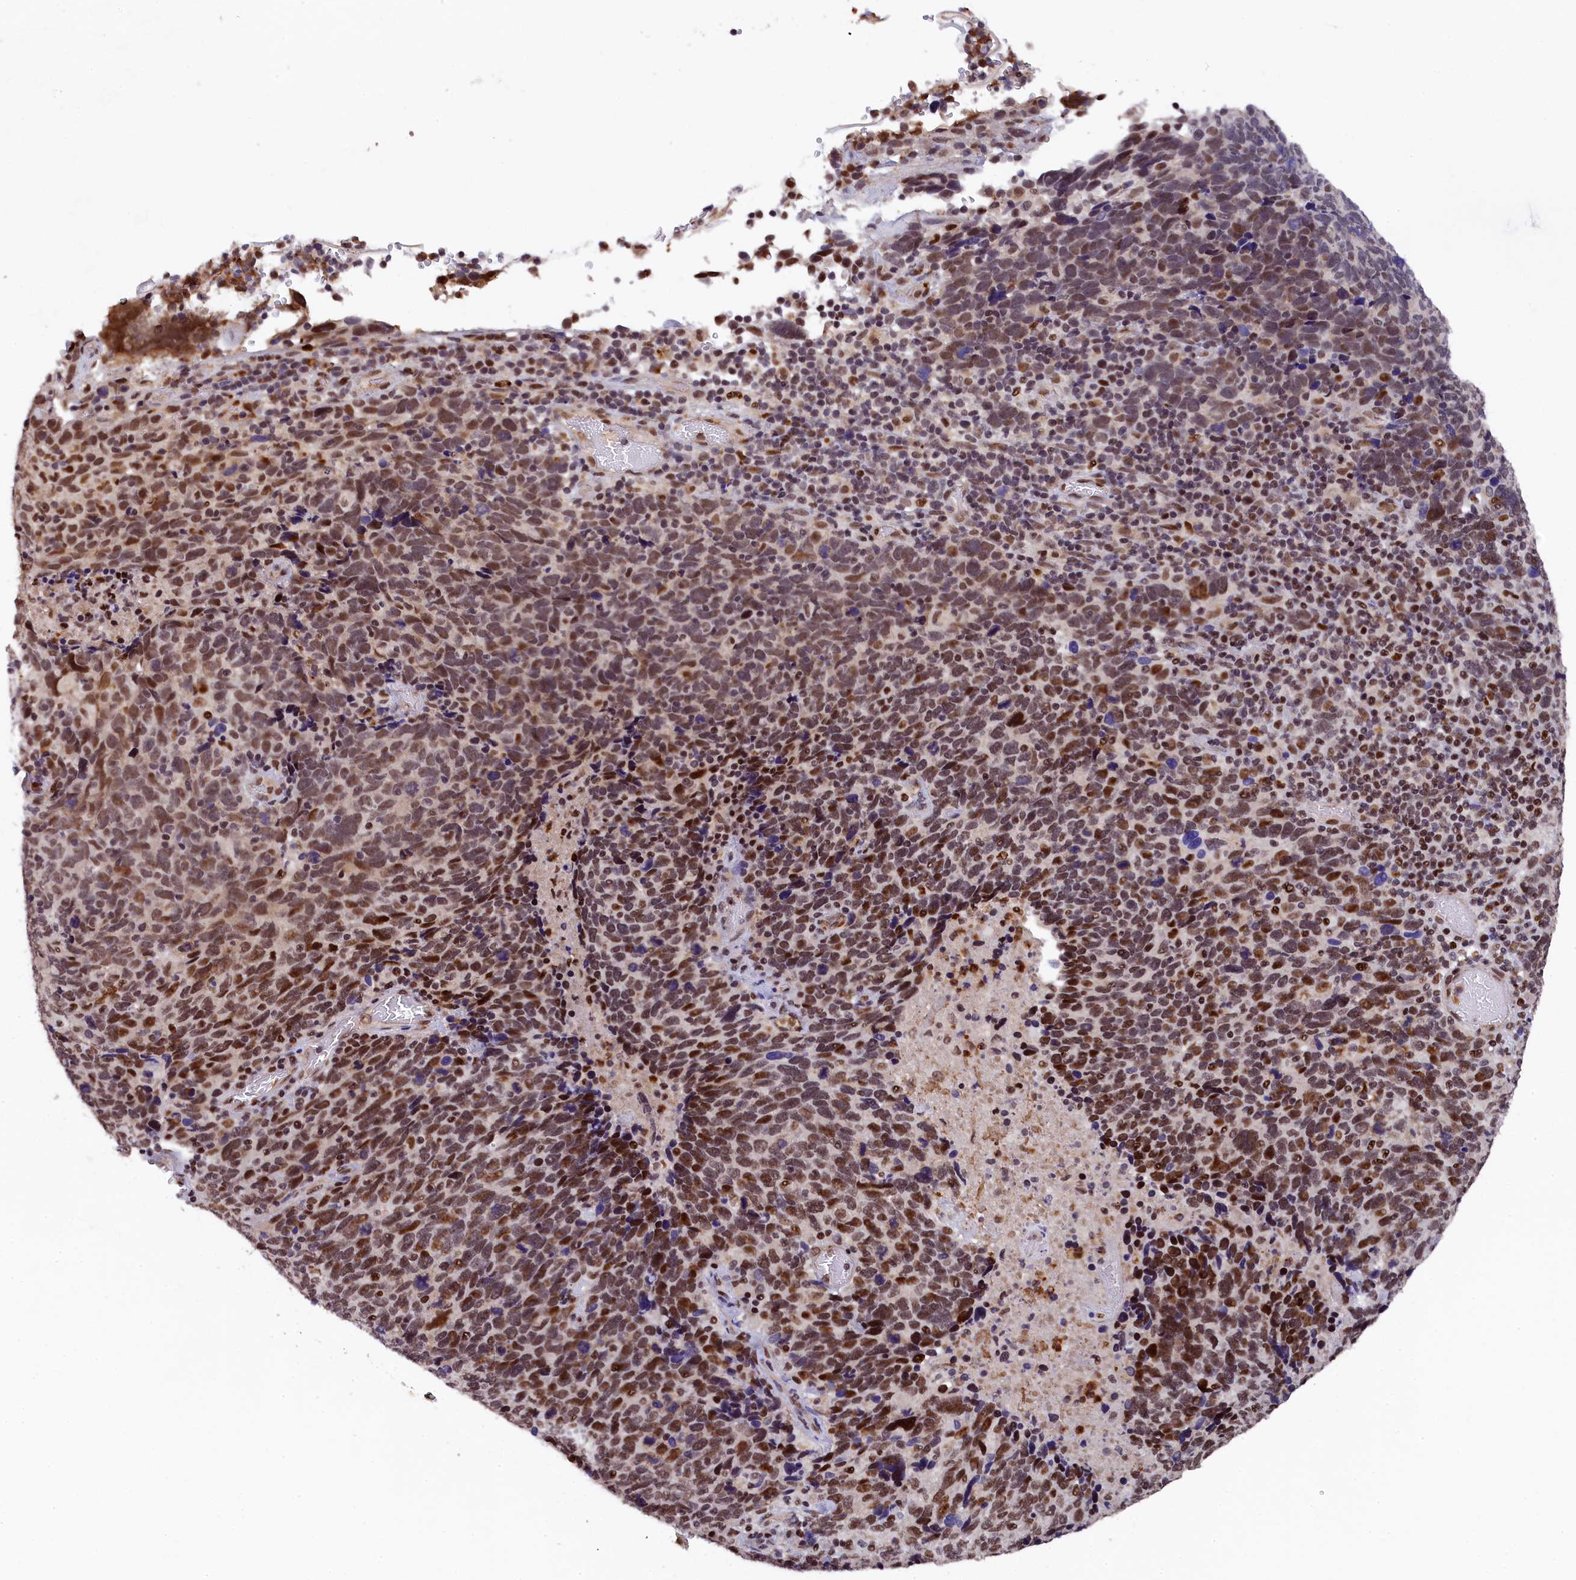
{"staining": {"intensity": "moderate", "quantity": ">75%", "location": "nuclear"}, "tissue": "cervical cancer", "cell_type": "Tumor cells", "image_type": "cancer", "snomed": [{"axis": "morphology", "description": "Squamous cell carcinoma, NOS"}, {"axis": "topography", "description": "Cervix"}], "caption": "DAB (3,3'-diaminobenzidine) immunohistochemical staining of cervical cancer shows moderate nuclear protein staining in about >75% of tumor cells.", "gene": "ADIG", "patient": {"sex": "female", "age": 41}}